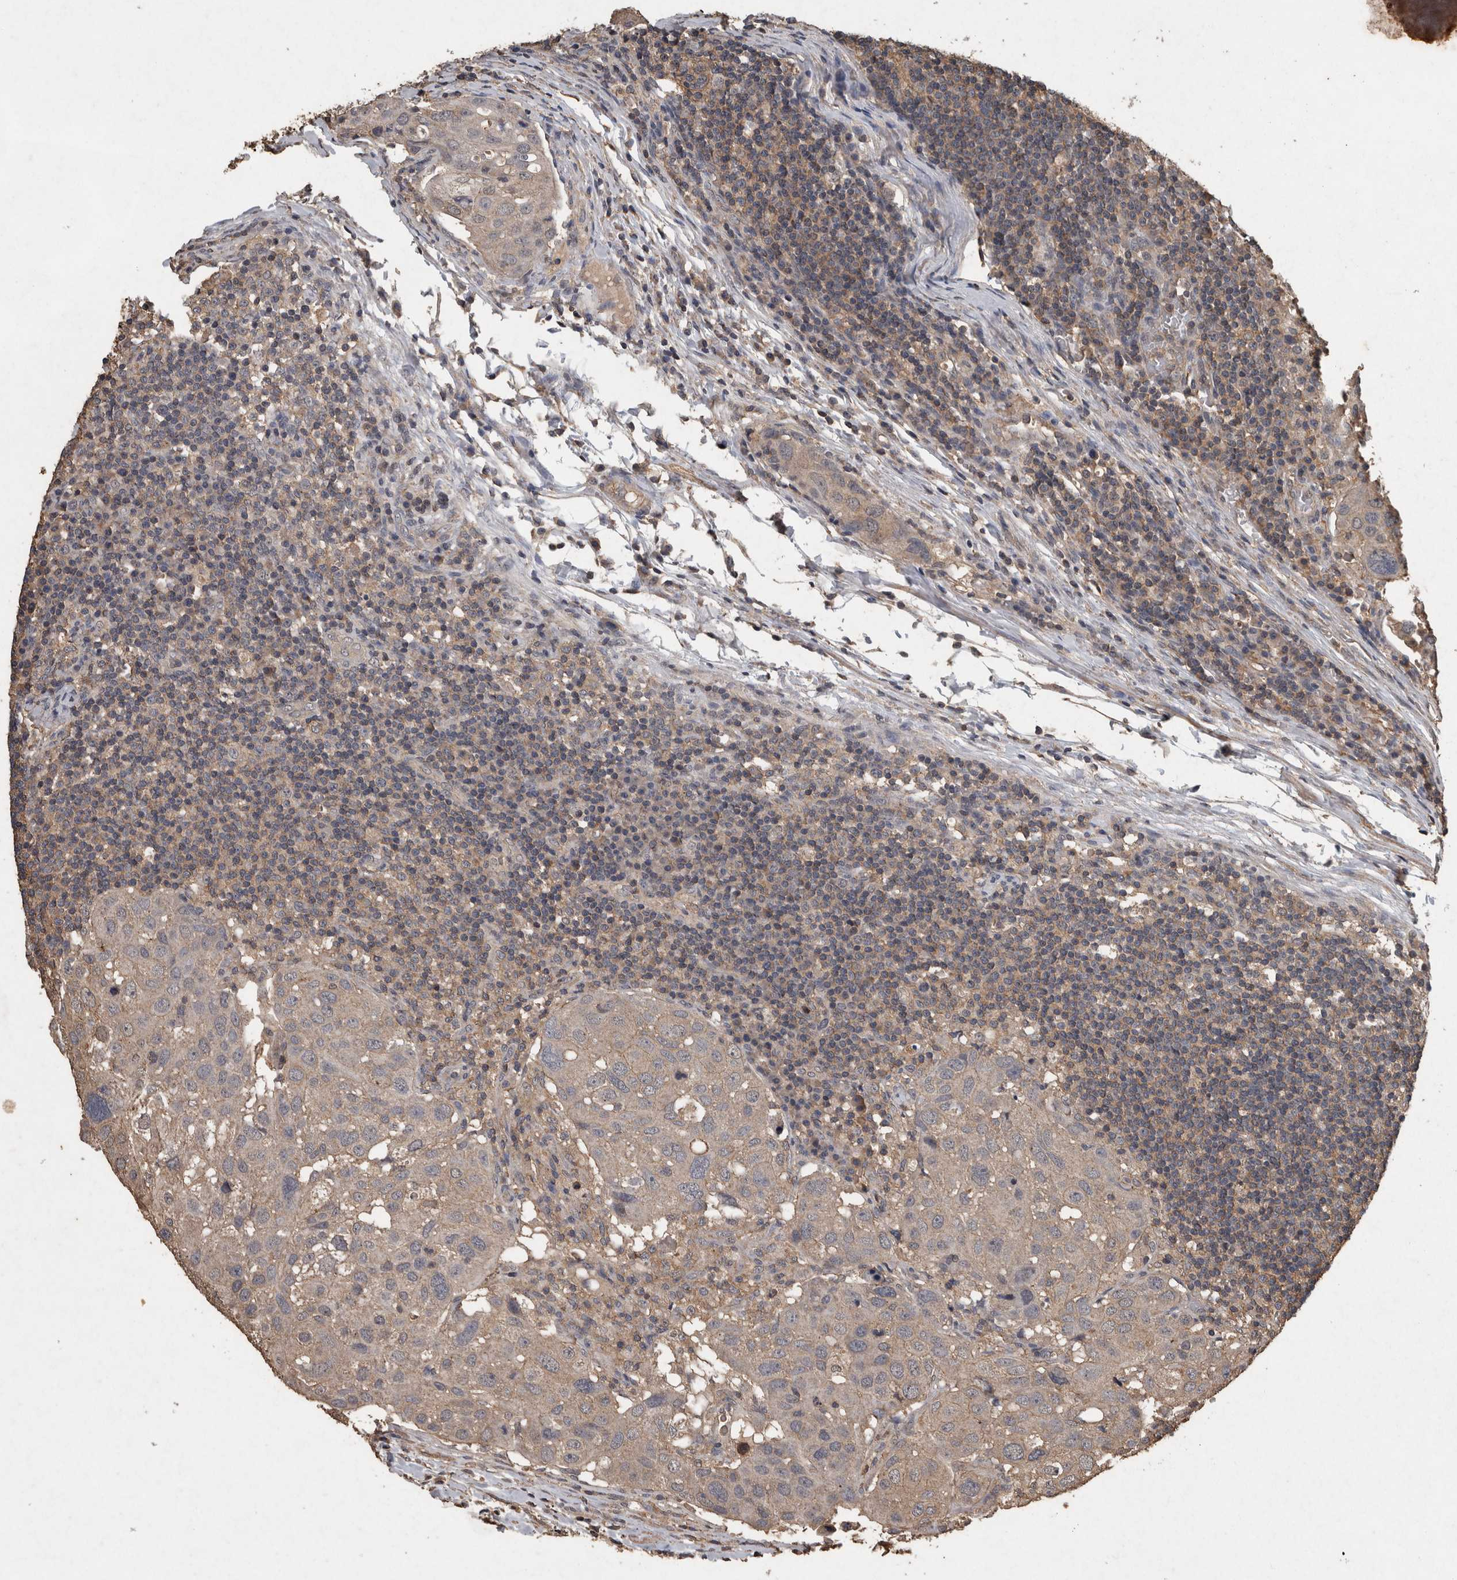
{"staining": {"intensity": "weak", "quantity": "25%-75%", "location": "cytoplasmic/membranous"}, "tissue": "urothelial cancer", "cell_type": "Tumor cells", "image_type": "cancer", "snomed": [{"axis": "morphology", "description": "Urothelial carcinoma, High grade"}, {"axis": "topography", "description": "Lymph node"}, {"axis": "topography", "description": "Urinary bladder"}], "caption": "An image of urothelial cancer stained for a protein demonstrates weak cytoplasmic/membranous brown staining in tumor cells.", "gene": "FGFRL1", "patient": {"sex": "male", "age": 51}}